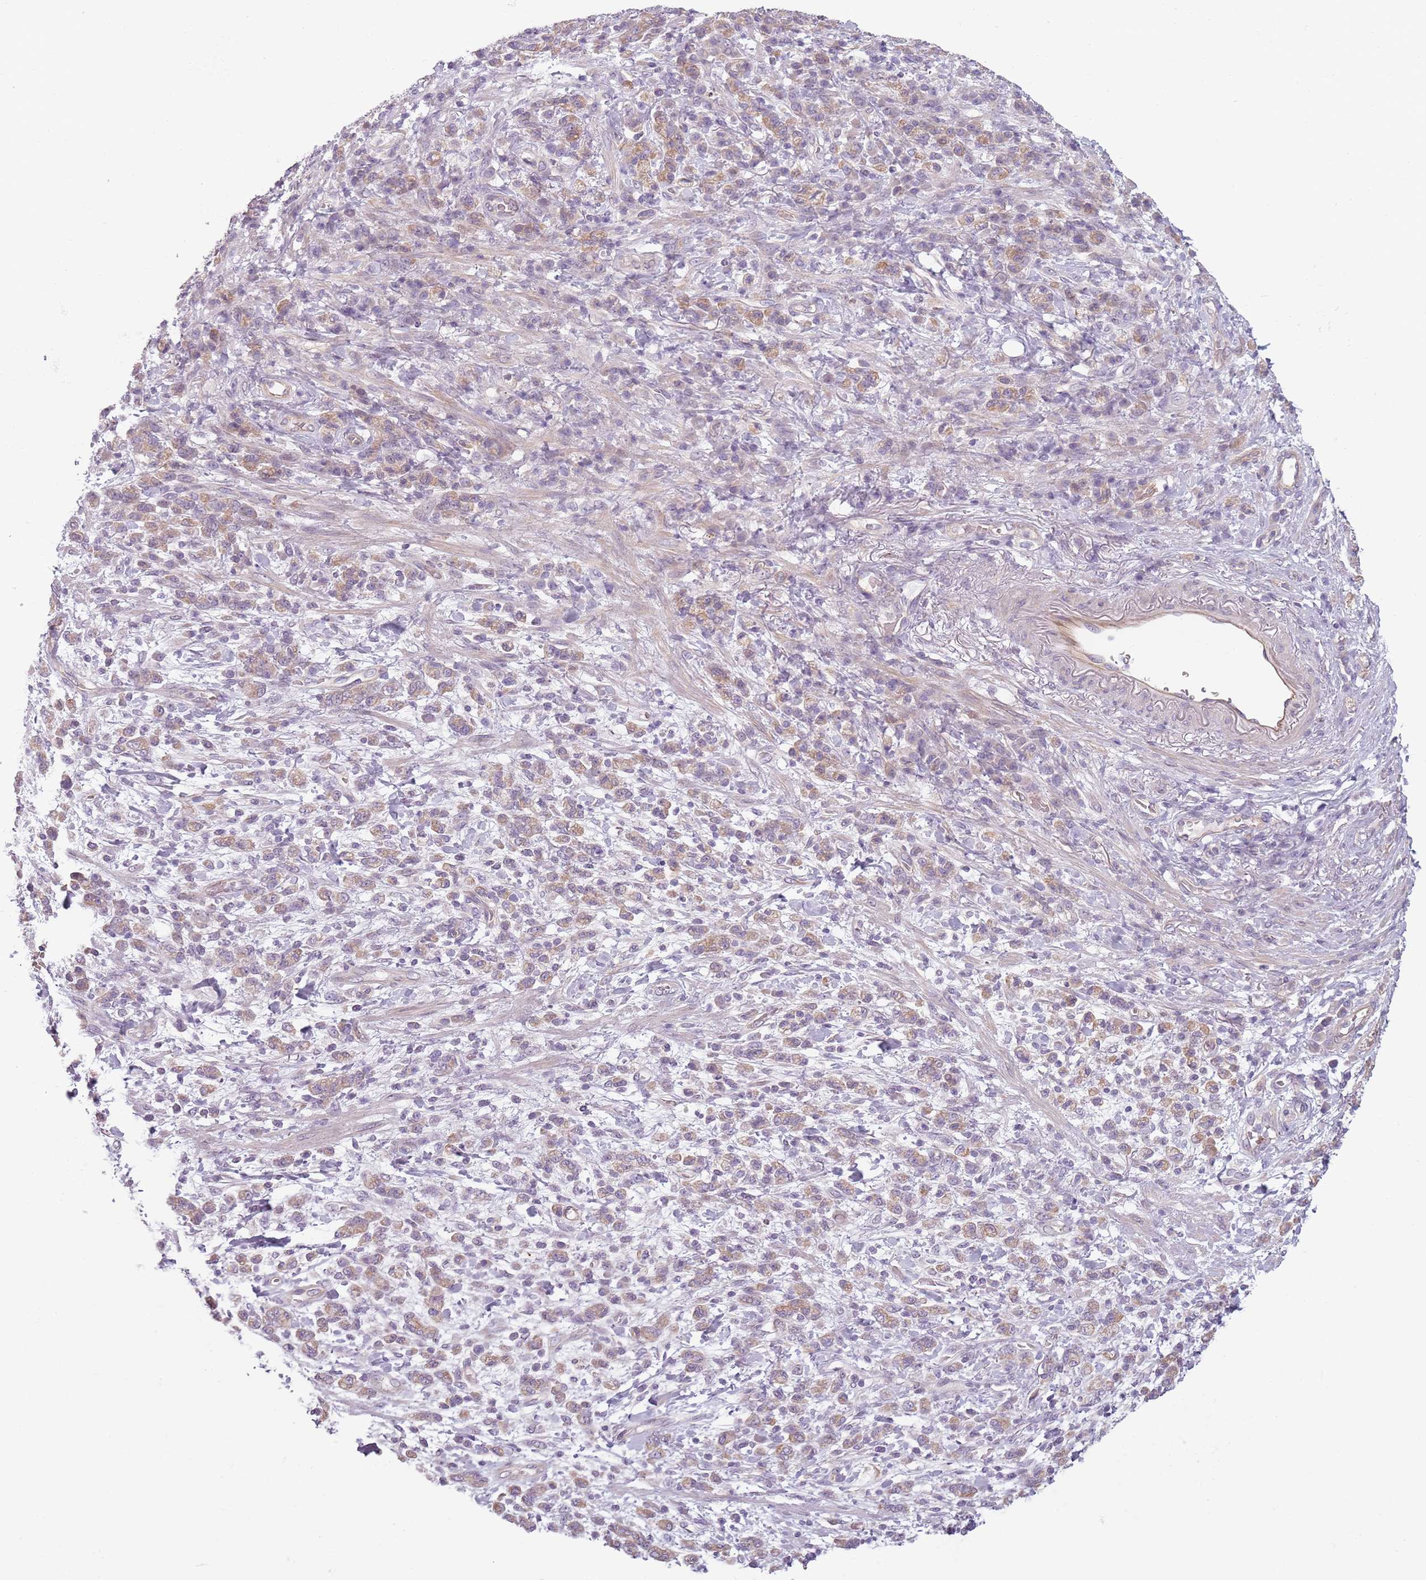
{"staining": {"intensity": "weak", "quantity": ">75%", "location": "cytoplasmic/membranous"}, "tissue": "stomach cancer", "cell_type": "Tumor cells", "image_type": "cancer", "snomed": [{"axis": "morphology", "description": "Adenocarcinoma, NOS"}, {"axis": "topography", "description": "Stomach"}], "caption": "The histopathology image exhibits a brown stain indicating the presence of a protein in the cytoplasmic/membranous of tumor cells in stomach cancer.", "gene": "TLCD2", "patient": {"sex": "male", "age": 77}}